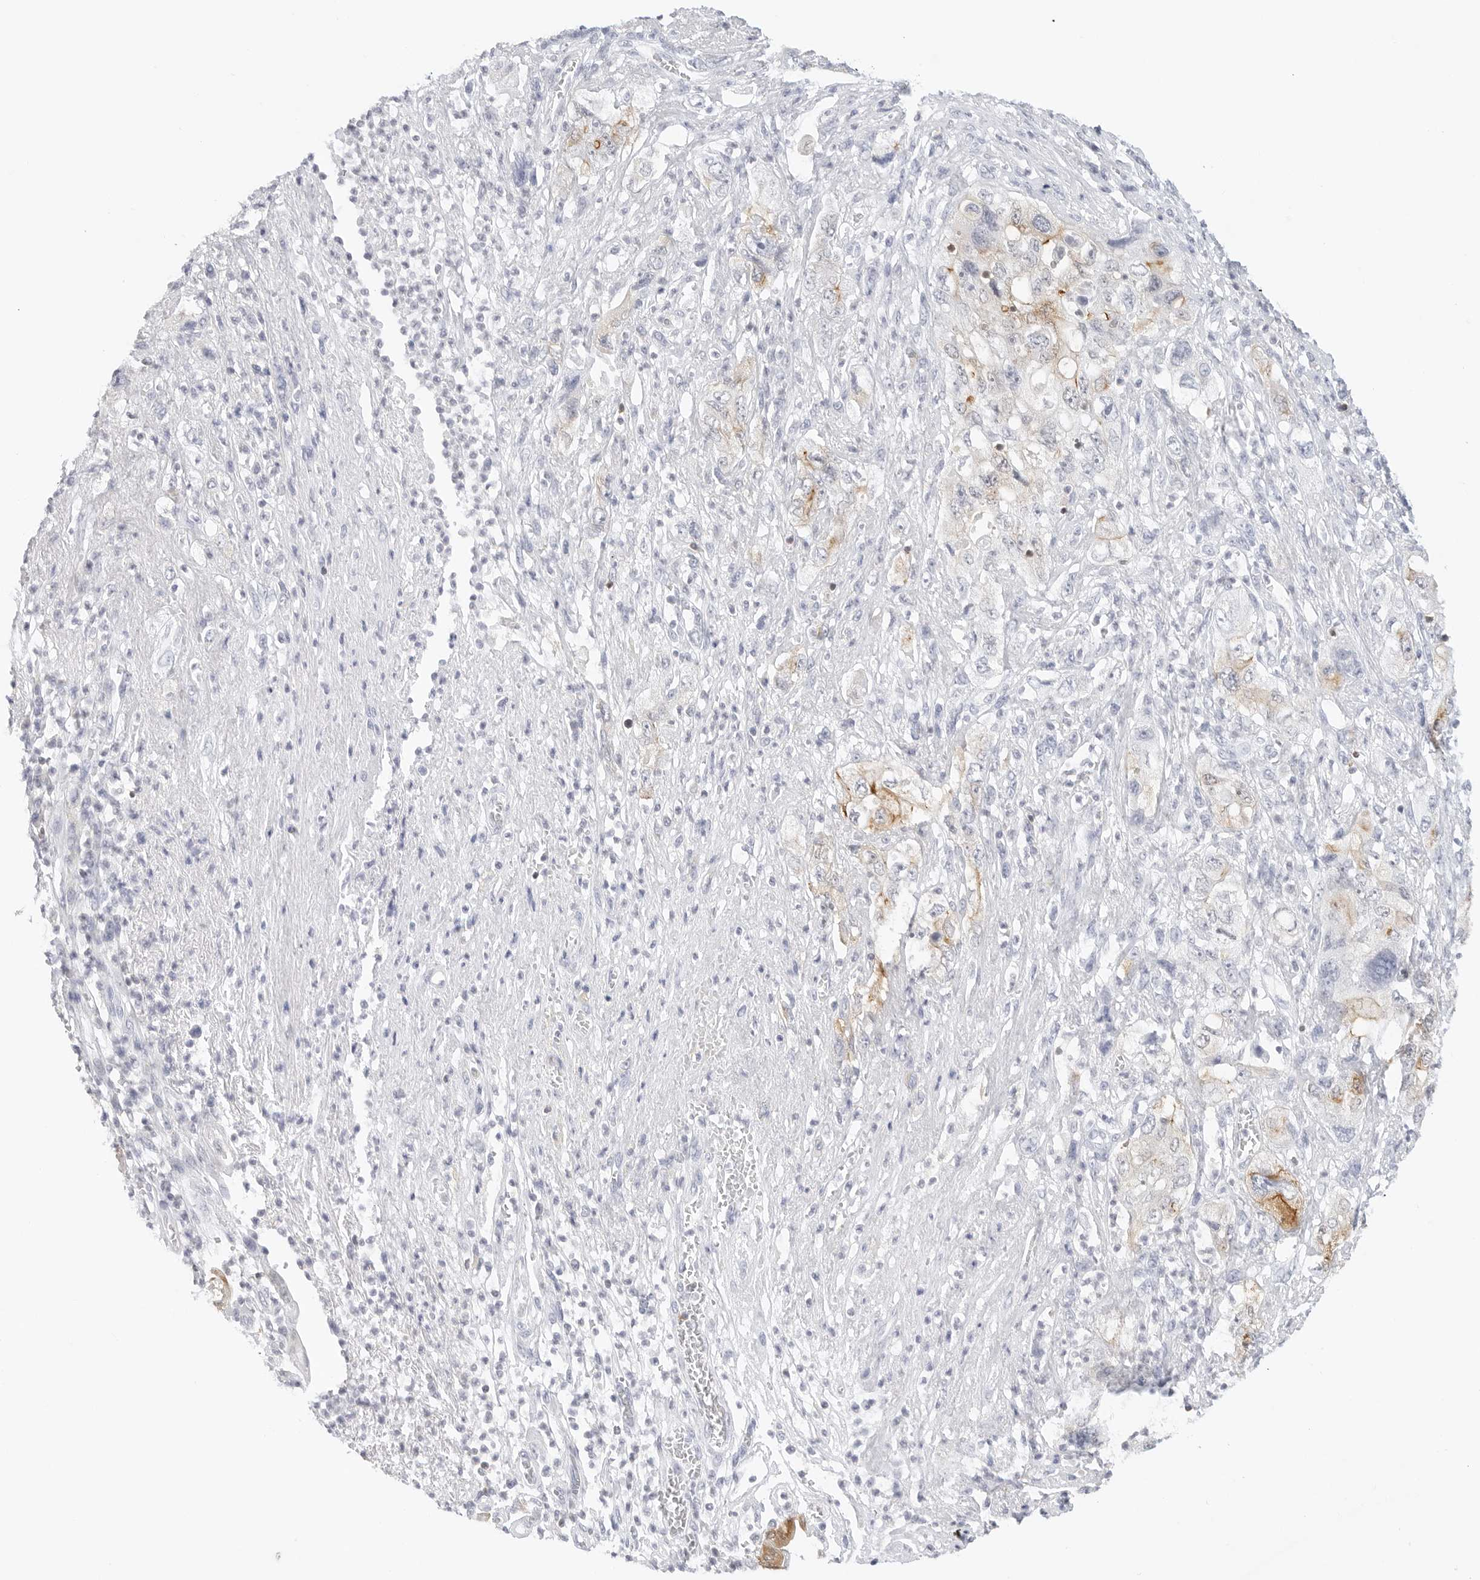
{"staining": {"intensity": "moderate", "quantity": "25%-75%", "location": "cytoplasmic/membranous"}, "tissue": "pancreatic cancer", "cell_type": "Tumor cells", "image_type": "cancer", "snomed": [{"axis": "morphology", "description": "Adenocarcinoma, NOS"}, {"axis": "topography", "description": "Pancreas"}], "caption": "DAB immunohistochemical staining of human pancreatic cancer reveals moderate cytoplasmic/membranous protein expression in about 25%-75% of tumor cells.", "gene": "SLC9A3R1", "patient": {"sex": "female", "age": 73}}